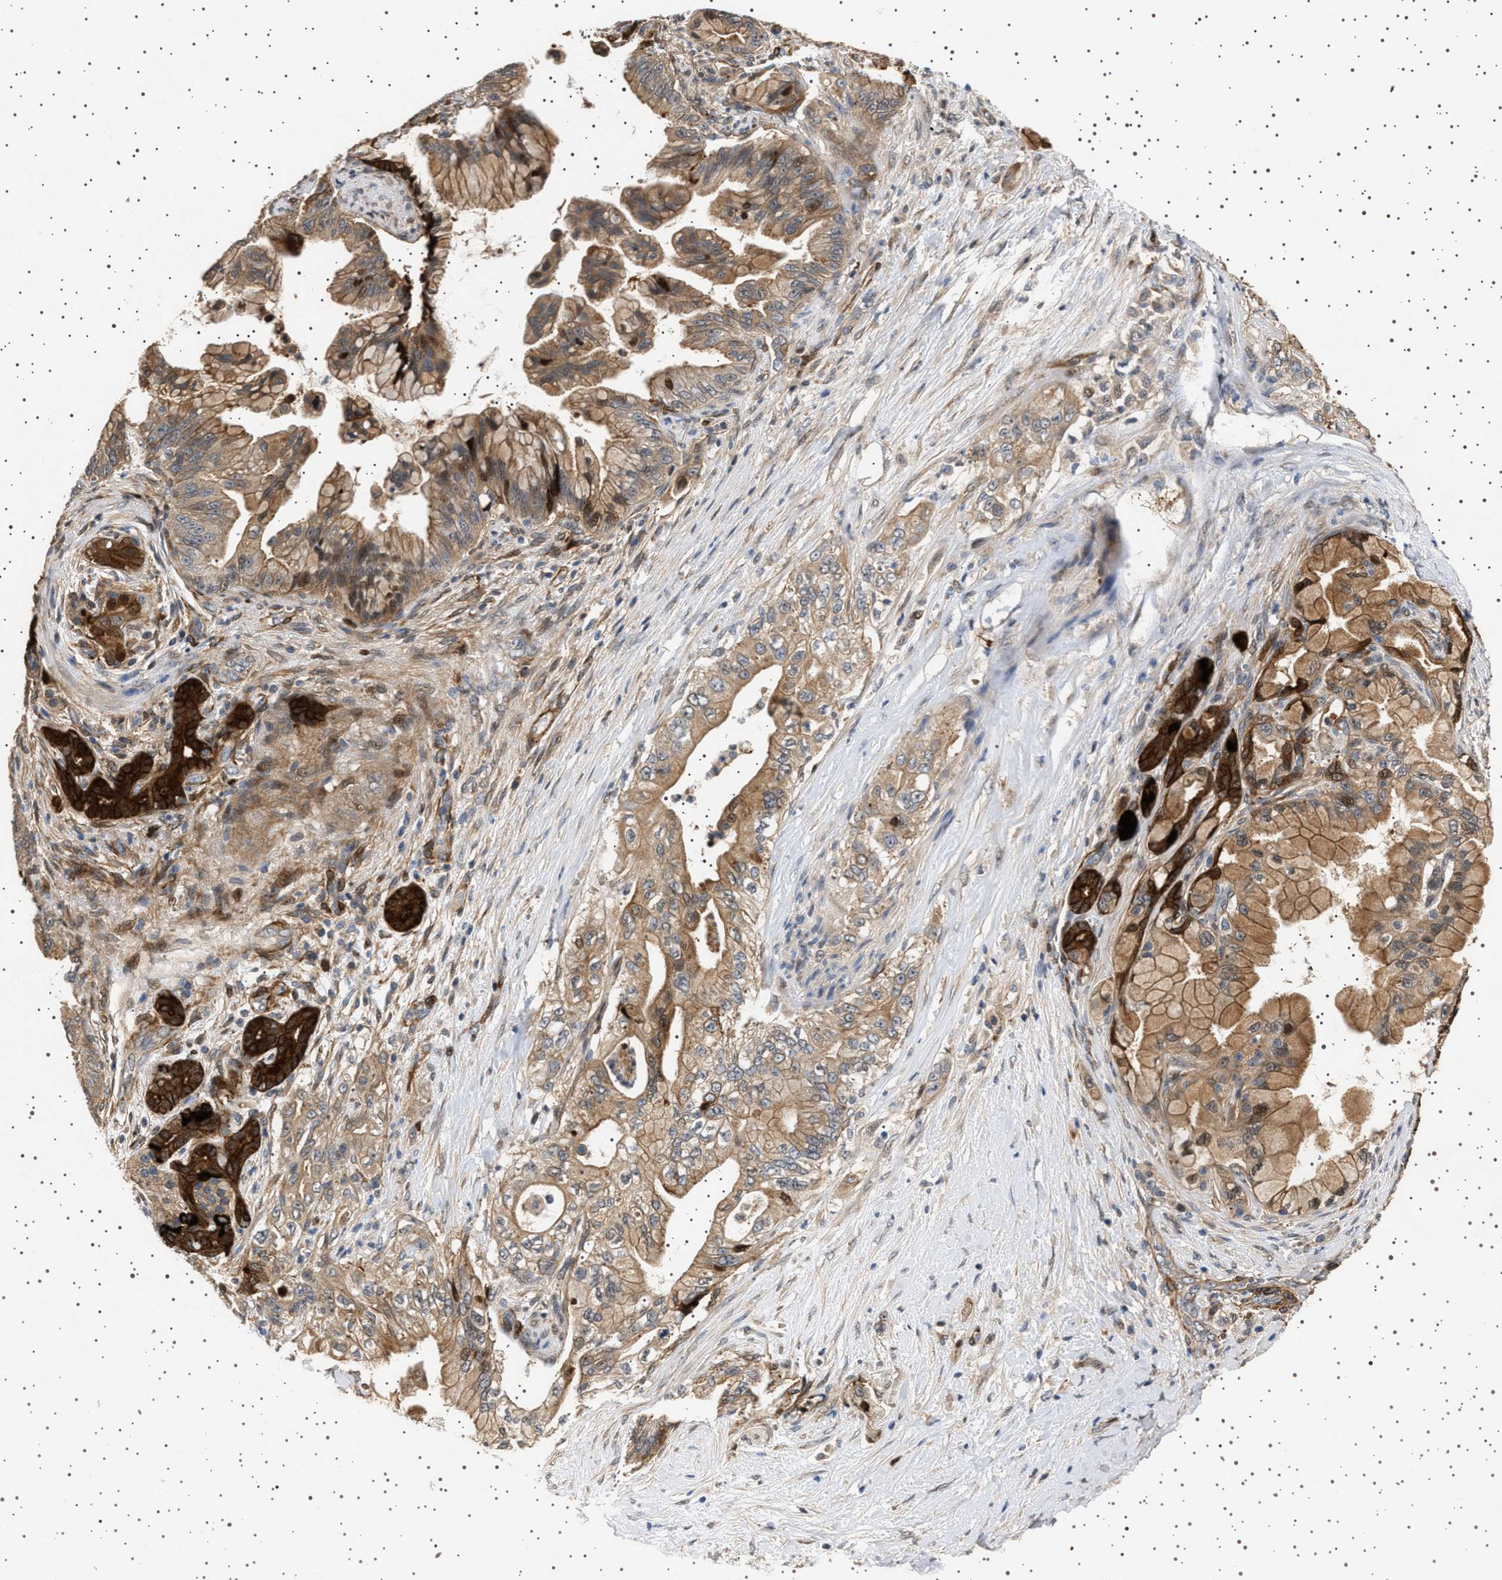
{"staining": {"intensity": "moderate", "quantity": ">75%", "location": "cytoplasmic/membranous"}, "tissue": "pancreatic cancer", "cell_type": "Tumor cells", "image_type": "cancer", "snomed": [{"axis": "morphology", "description": "Adenocarcinoma, NOS"}, {"axis": "topography", "description": "Pancreas"}], "caption": "About >75% of tumor cells in pancreatic adenocarcinoma show moderate cytoplasmic/membranous protein staining as visualized by brown immunohistochemical staining.", "gene": "GUCY1B1", "patient": {"sex": "male", "age": 59}}